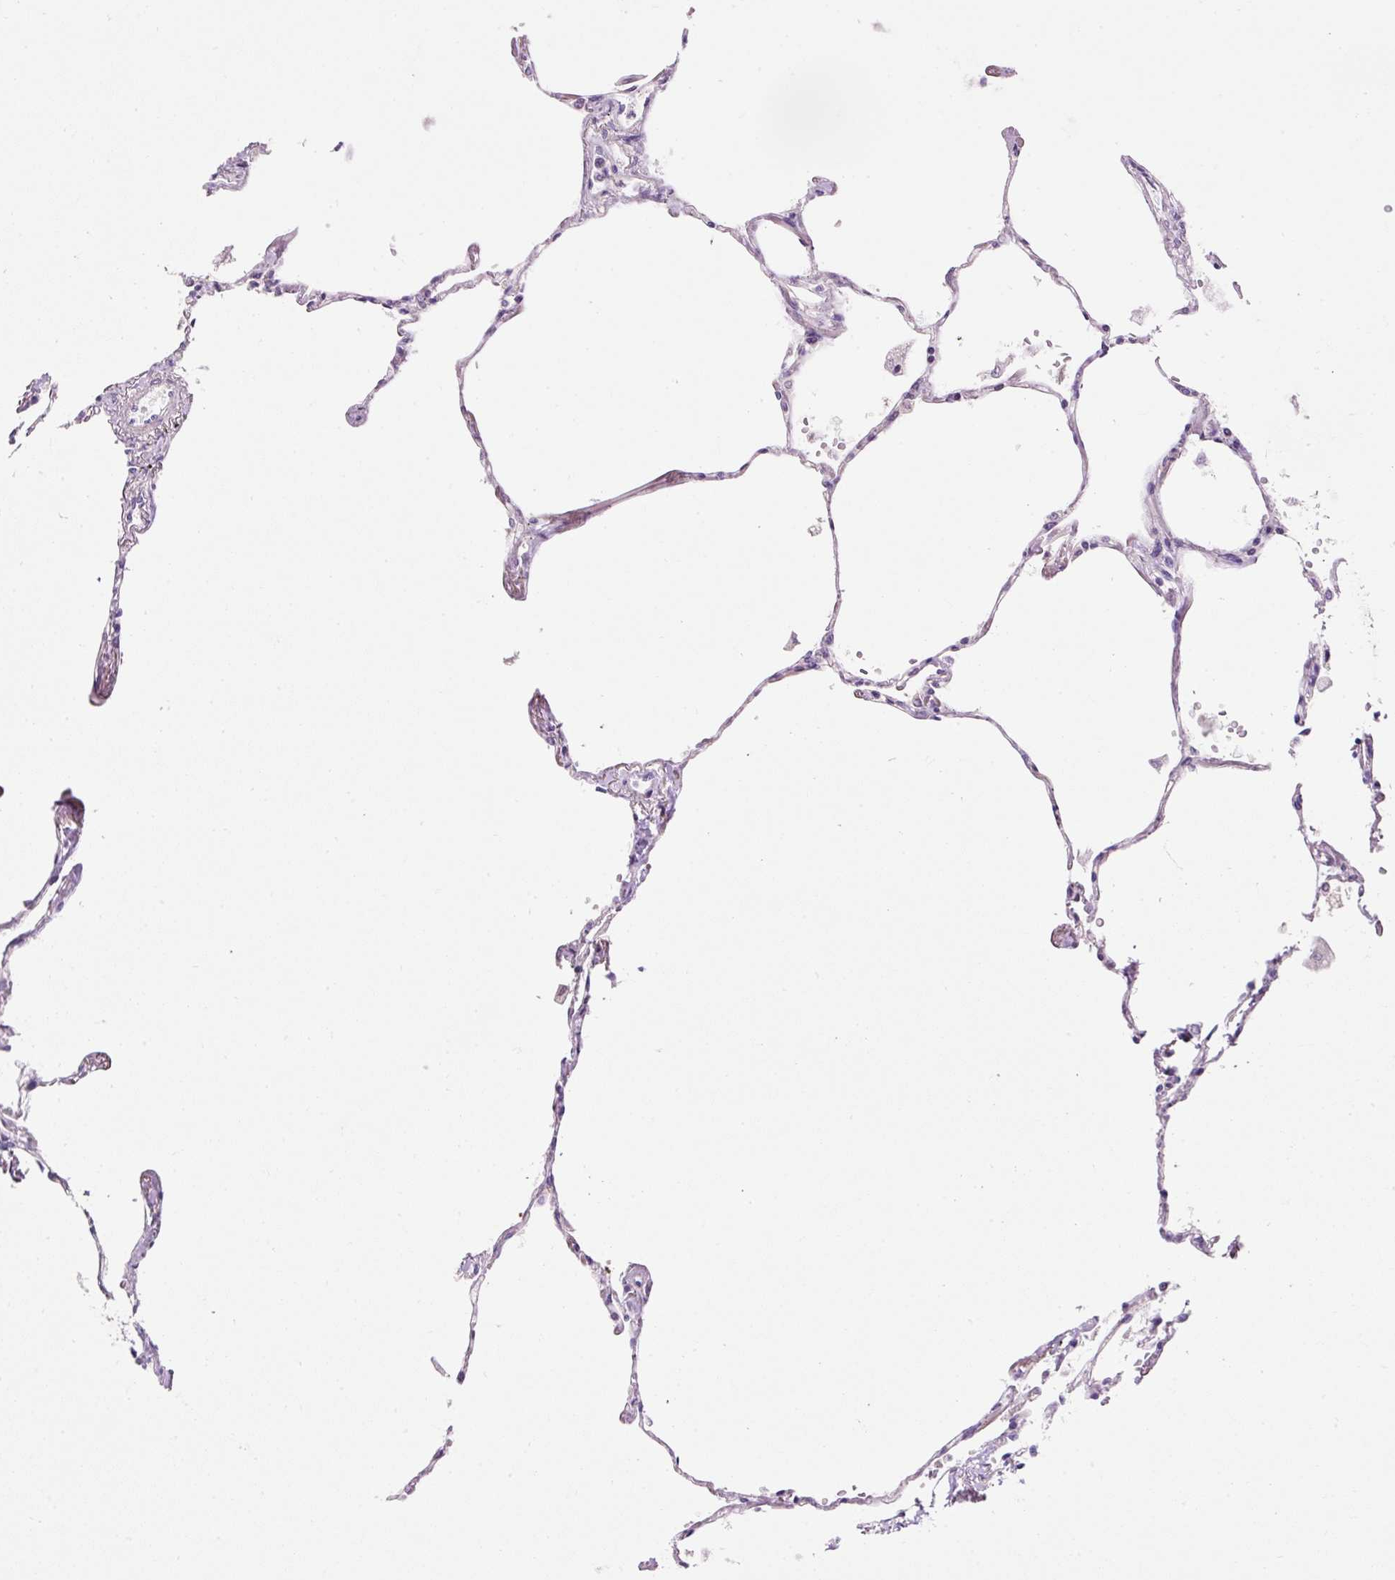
{"staining": {"intensity": "moderate", "quantity": "<25%", "location": "cytoplasmic/membranous,nuclear"}, "tissue": "lung", "cell_type": "Alveolar cells", "image_type": "normal", "snomed": [{"axis": "morphology", "description": "Normal tissue, NOS"}, {"axis": "topography", "description": "Lung"}], "caption": "Protein expression analysis of normal human lung reveals moderate cytoplasmic/membranous,nuclear expression in approximately <25% of alveolar cells.", "gene": "ZNF610", "patient": {"sex": "female", "age": 67}}